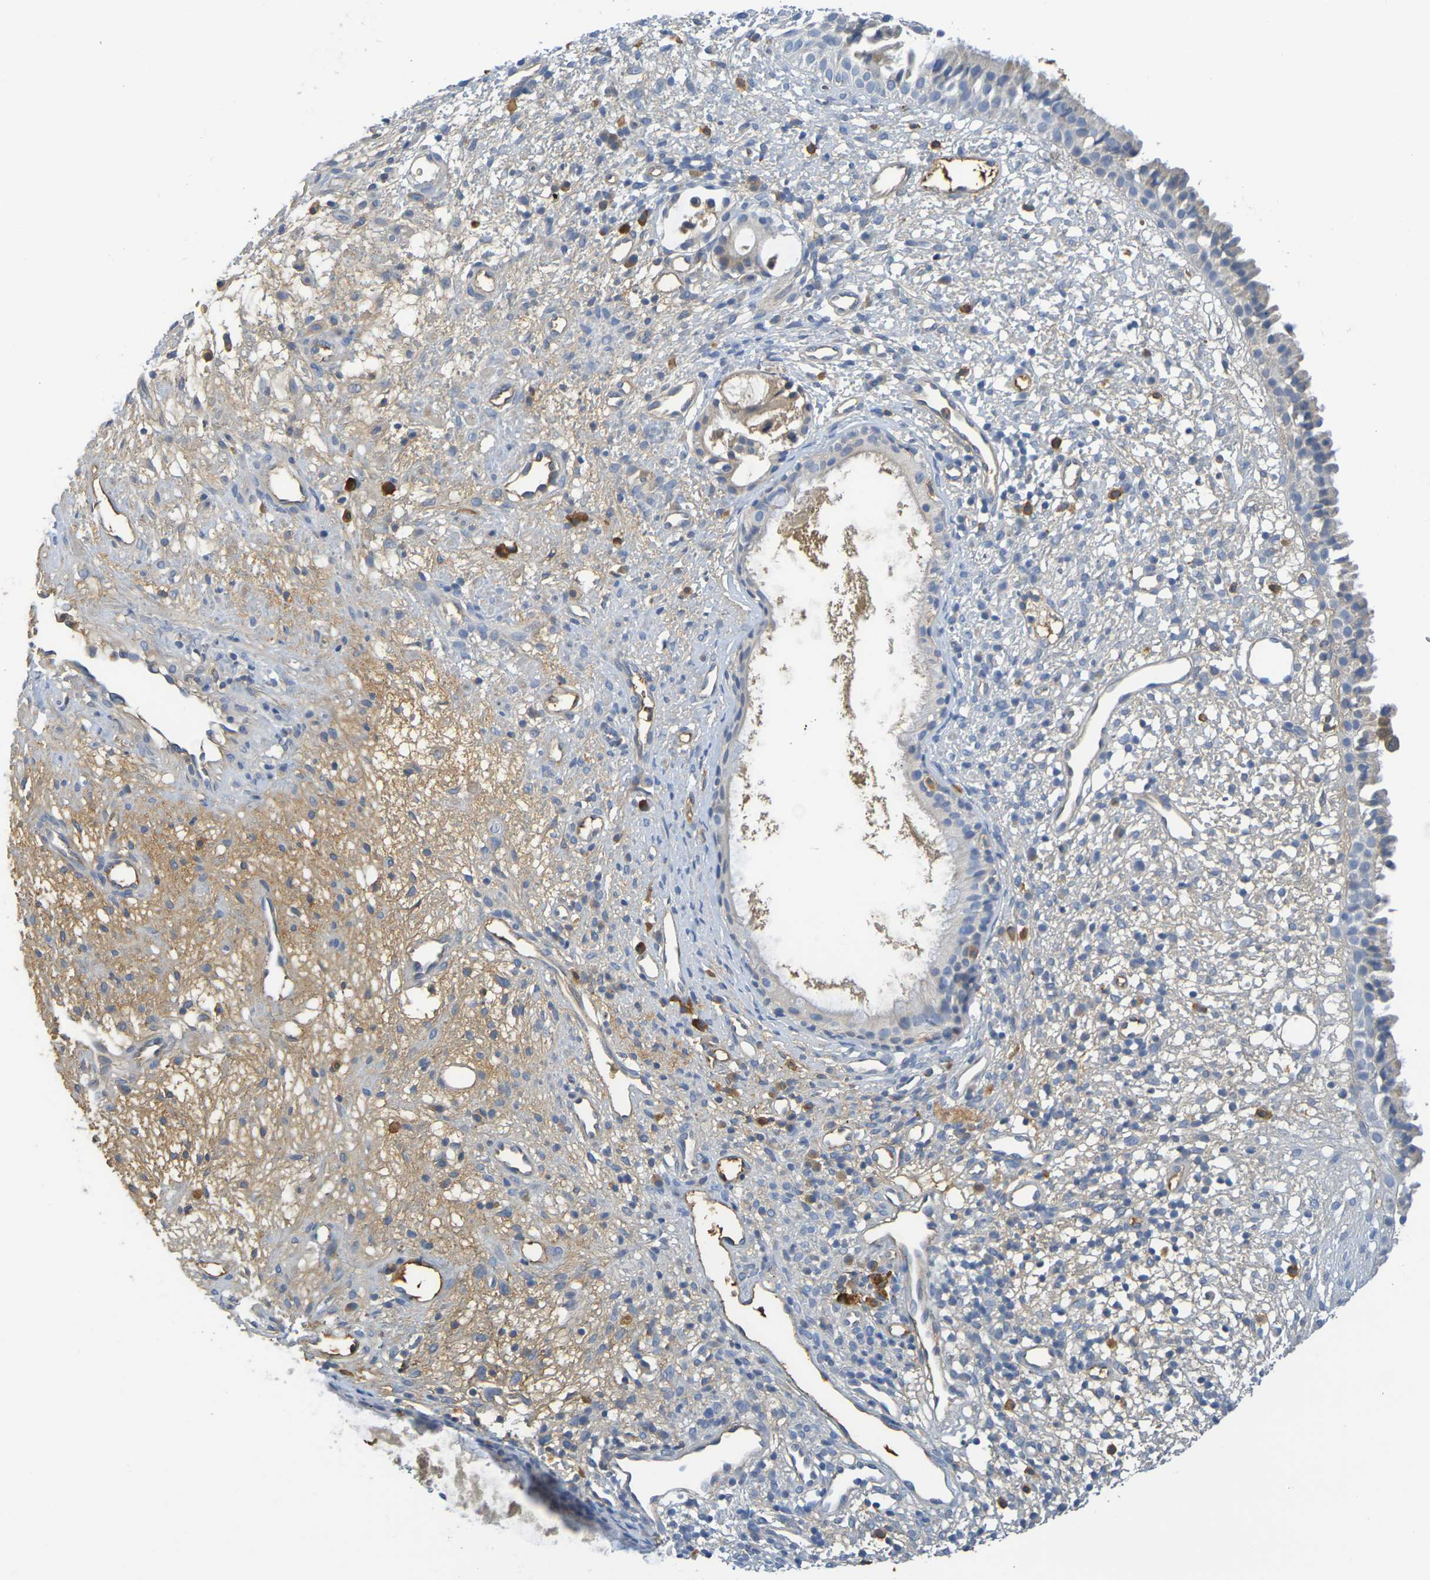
{"staining": {"intensity": "negative", "quantity": "none", "location": "none"}, "tissue": "nasopharynx", "cell_type": "Respiratory epithelial cells", "image_type": "normal", "snomed": [{"axis": "morphology", "description": "Normal tissue, NOS"}, {"axis": "topography", "description": "Nasopharynx"}], "caption": "This histopathology image is of benign nasopharynx stained with immunohistochemistry to label a protein in brown with the nuclei are counter-stained blue. There is no positivity in respiratory epithelial cells.", "gene": "C1QA", "patient": {"sex": "male", "age": 22}}